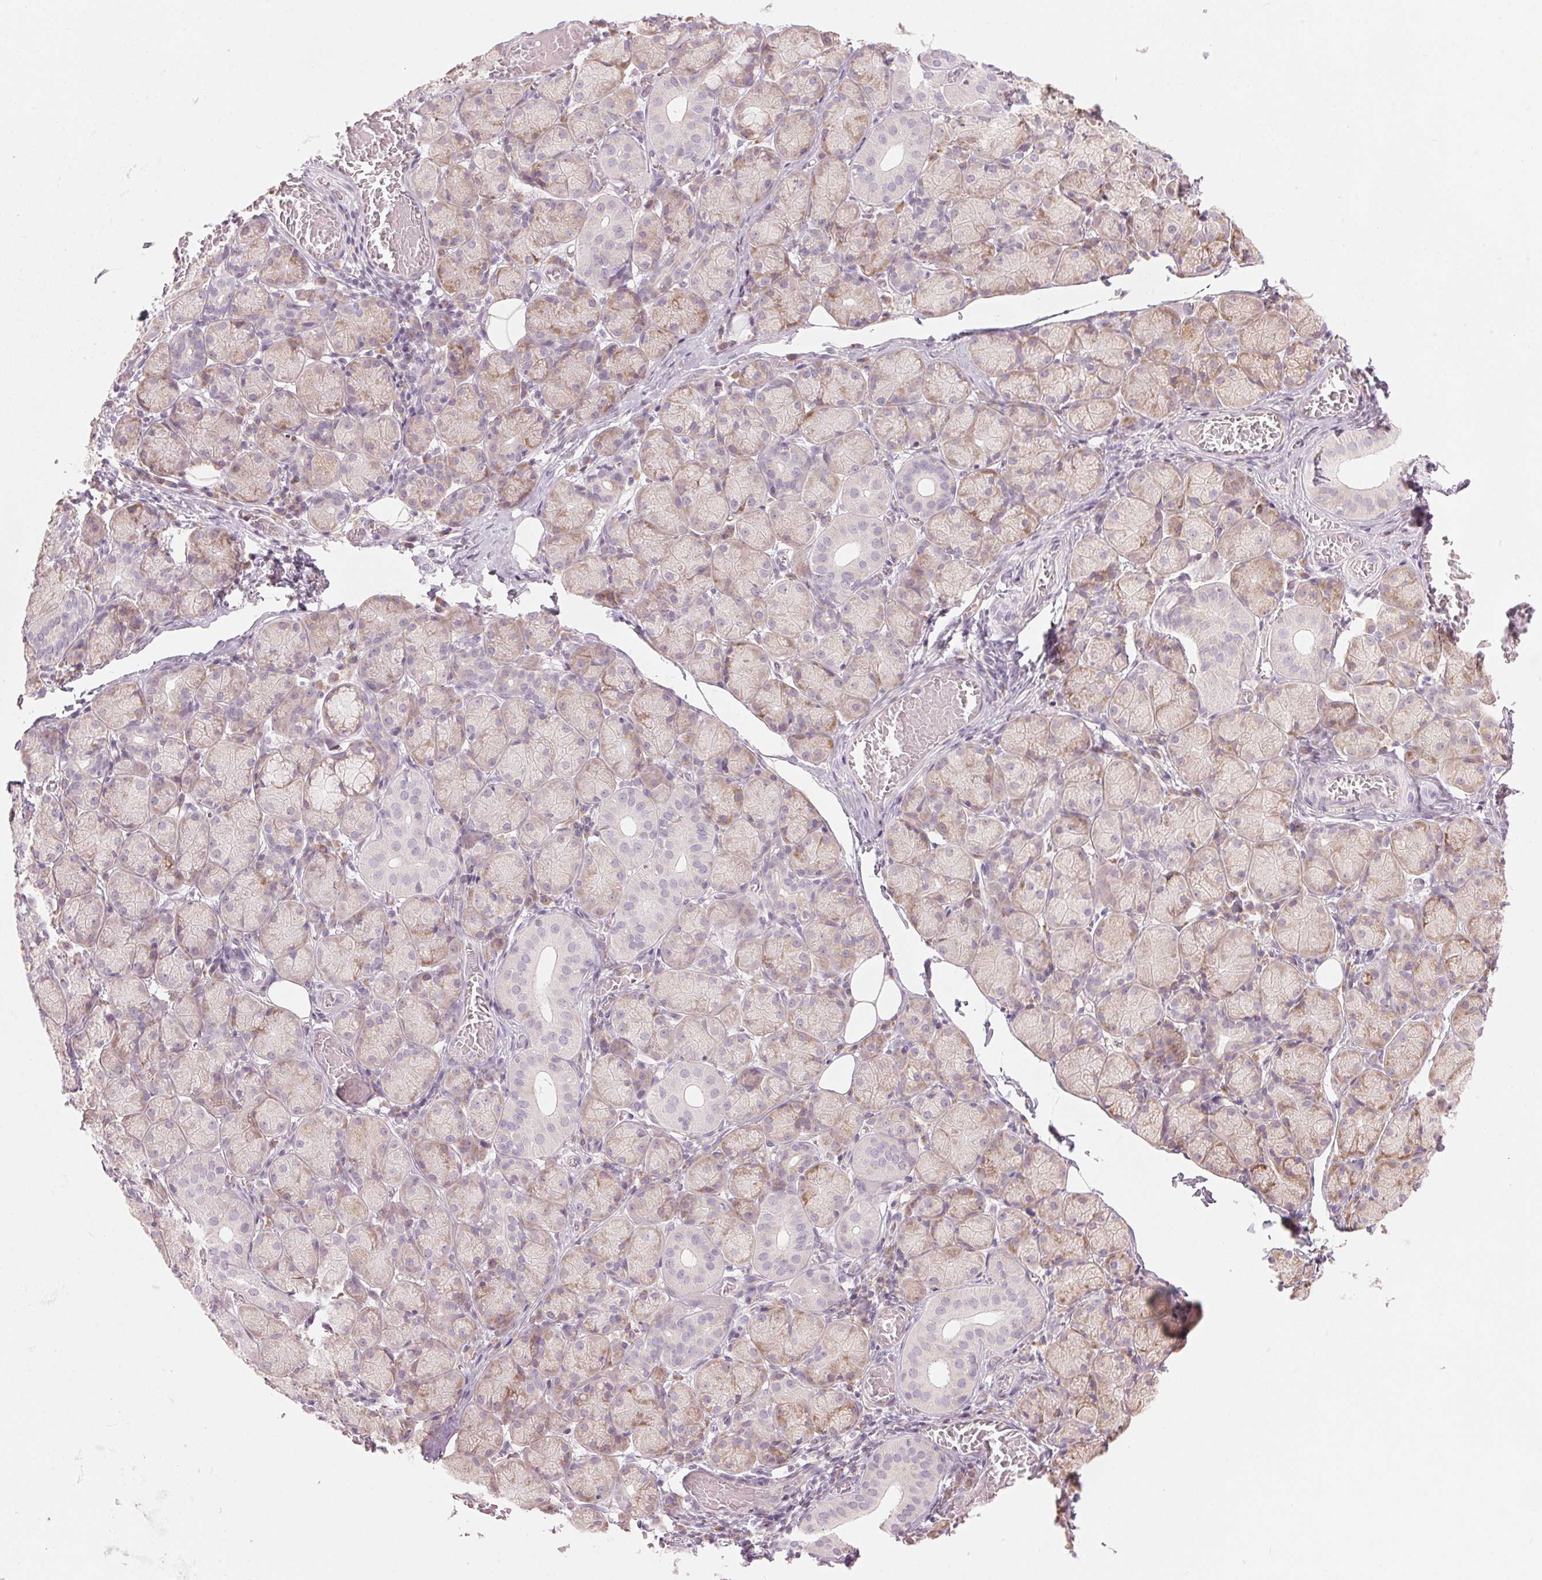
{"staining": {"intensity": "weak", "quantity": "25%-75%", "location": "cytoplasmic/membranous"}, "tissue": "salivary gland", "cell_type": "Glandular cells", "image_type": "normal", "snomed": [{"axis": "morphology", "description": "Normal tissue, NOS"}, {"axis": "topography", "description": "Salivary gland"}, {"axis": "topography", "description": "Peripheral nerve tissue"}], "caption": "Immunohistochemistry (IHC) micrograph of unremarkable salivary gland stained for a protein (brown), which exhibits low levels of weak cytoplasmic/membranous positivity in approximately 25%-75% of glandular cells.", "gene": "GNMT", "patient": {"sex": "female", "age": 24}}